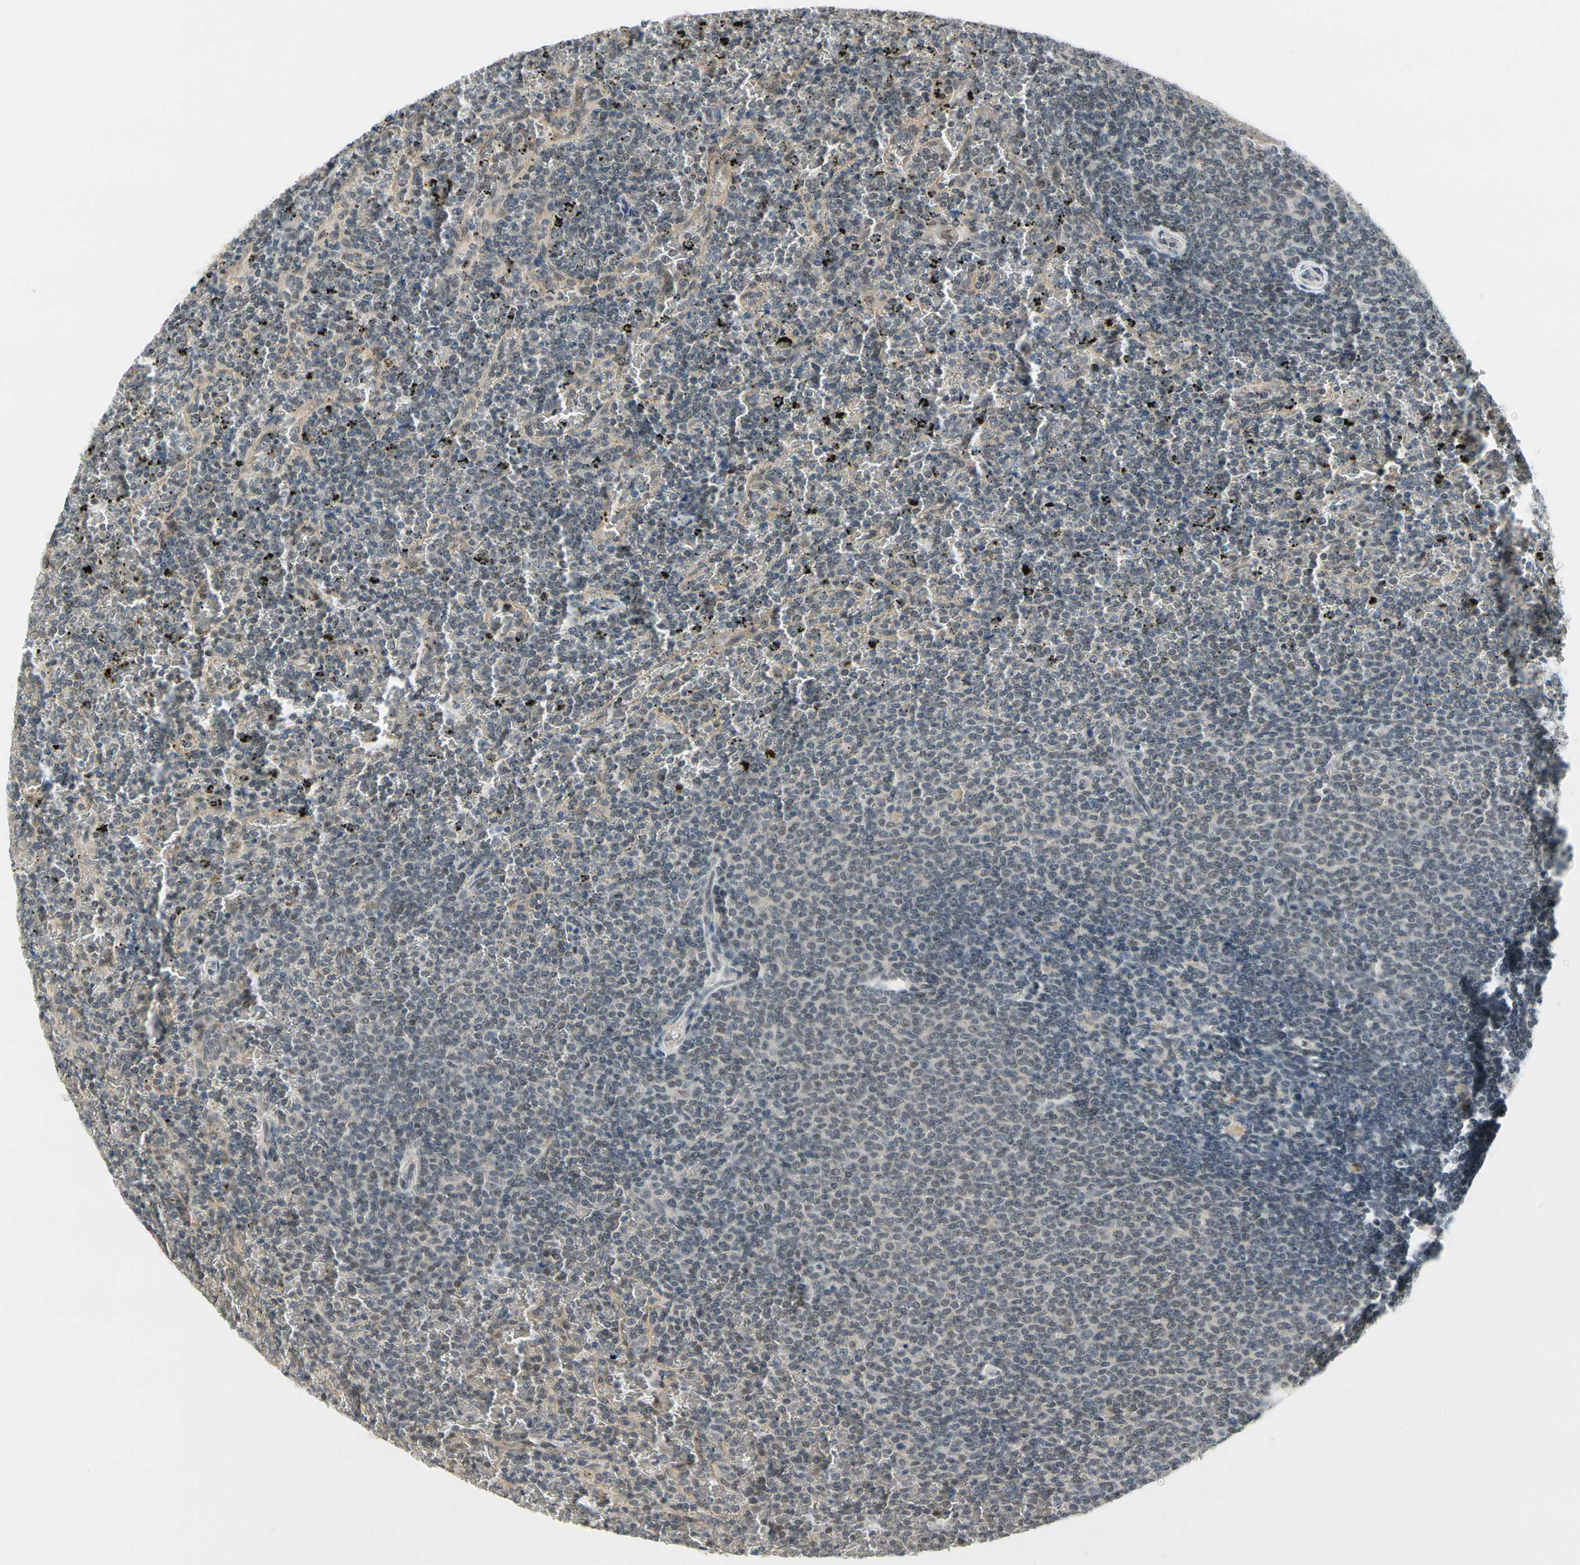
{"staining": {"intensity": "weak", "quantity": "<25%", "location": "nuclear"}, "tissue": "lymphoma", "cell_type": "Tumor cells", "image_type": "cancer", "snomed": [{"axis": "morphology", "description": "Malignant lymphoma, non-Hodgkin's type, Low grade"}, {"axis": "topography", "description": "Spleen"}], "caption": "Human low-grade malignant lymphoma, non-Hodgkin's type stained for a protein using immunohistochemistry (IHC) displays no staining in tumor cells.", "gene": "TAF12", "patient": {"sex": "female", "age": 77}}